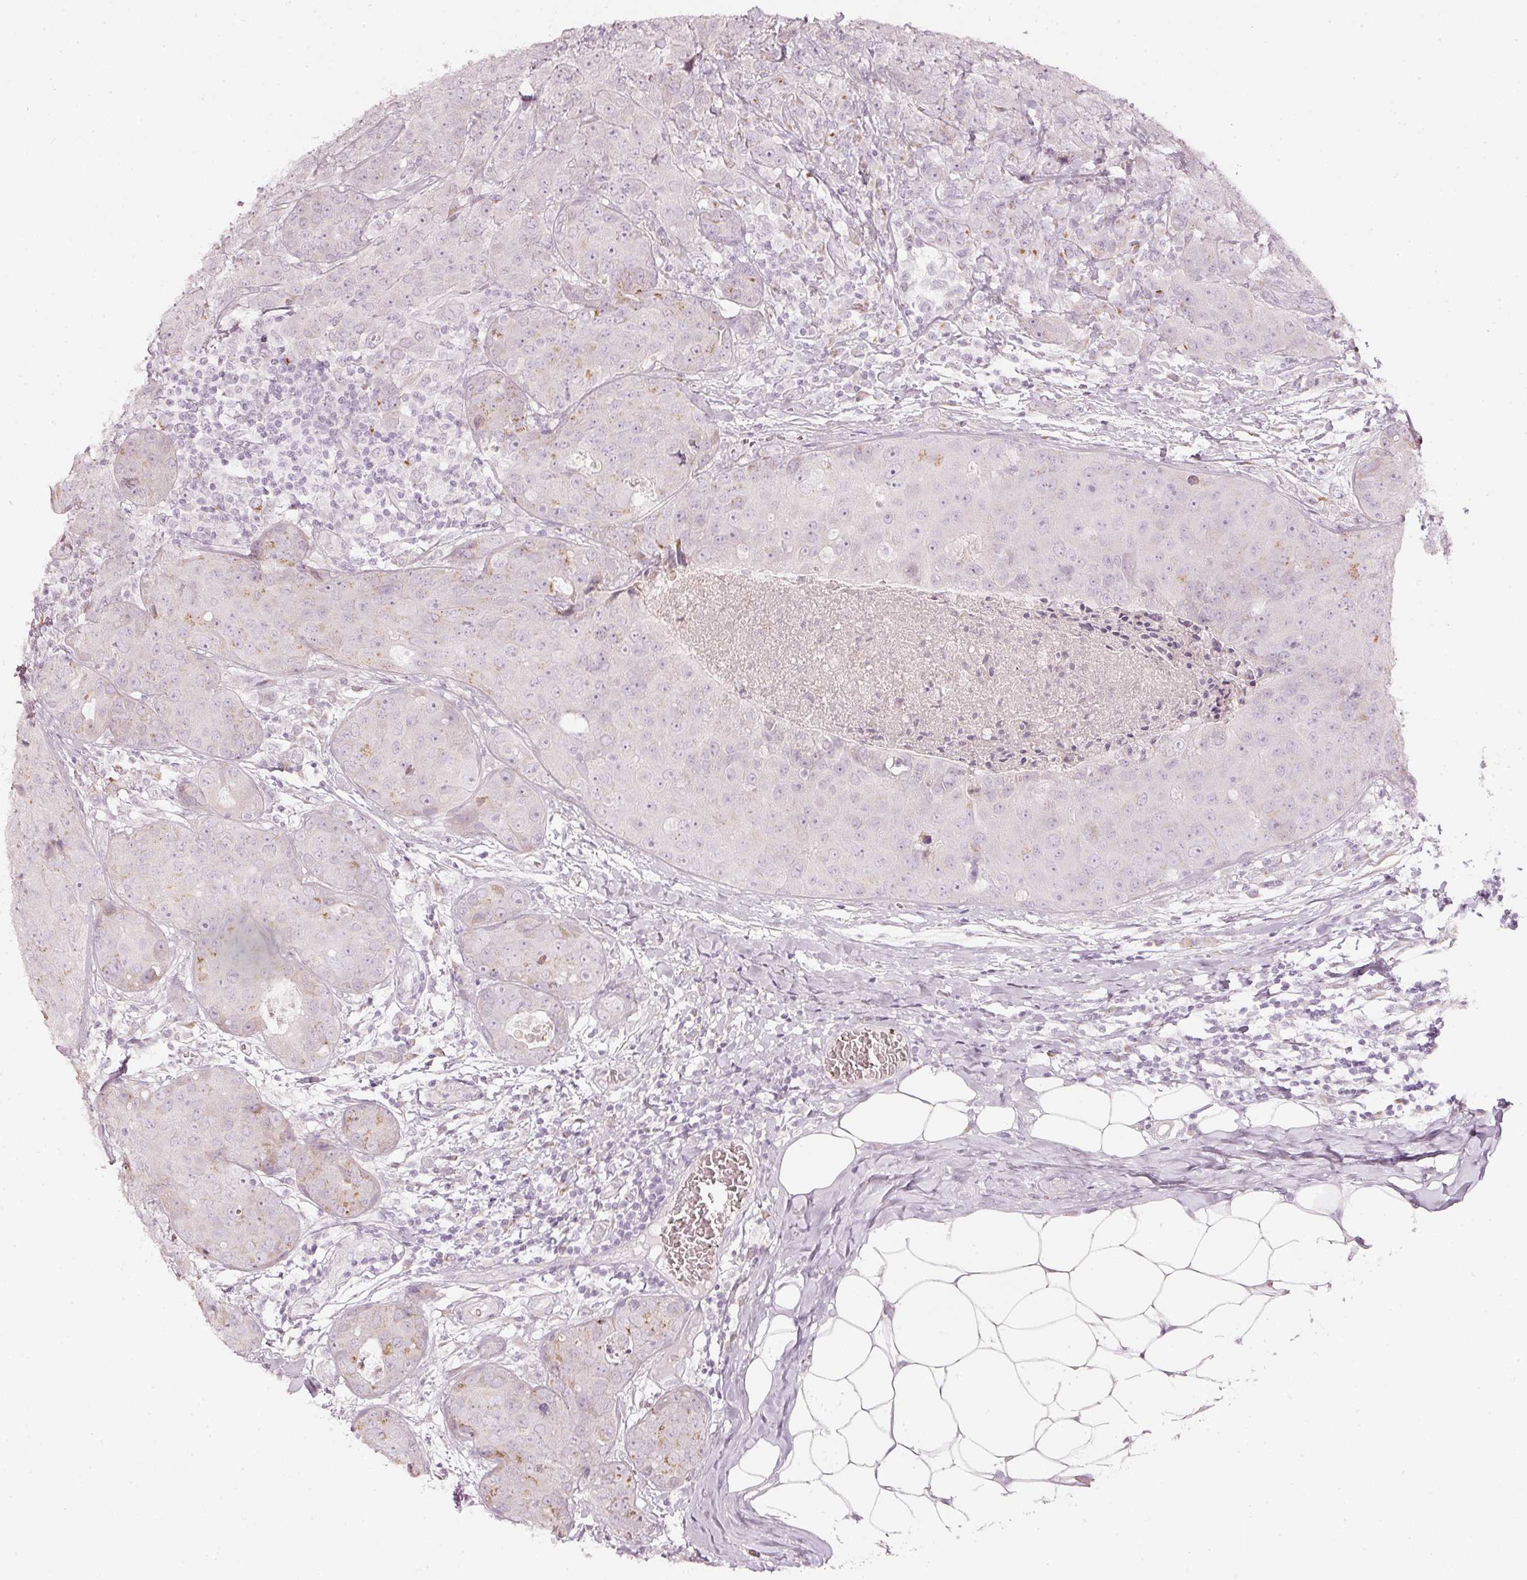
{"staining": {"intensity": "weak", "quantity": "<25%", "location": "cytoplasmic/membranous"}, "tissue": "breast cancer", "cell_type": "Tumor cells", "image_type": "cancer", "snomed": [{"axis": "morphology", "description": "Duct carcinoma"}, {"axis": "topography", "description": "Breast"}], "caption": "The micrograph demonstrates no significant positivity in tumor cells of invasive ductal carcinoma (breast).", "gene": "SDF4", "patient": {"sex": "female", "age": 43}}